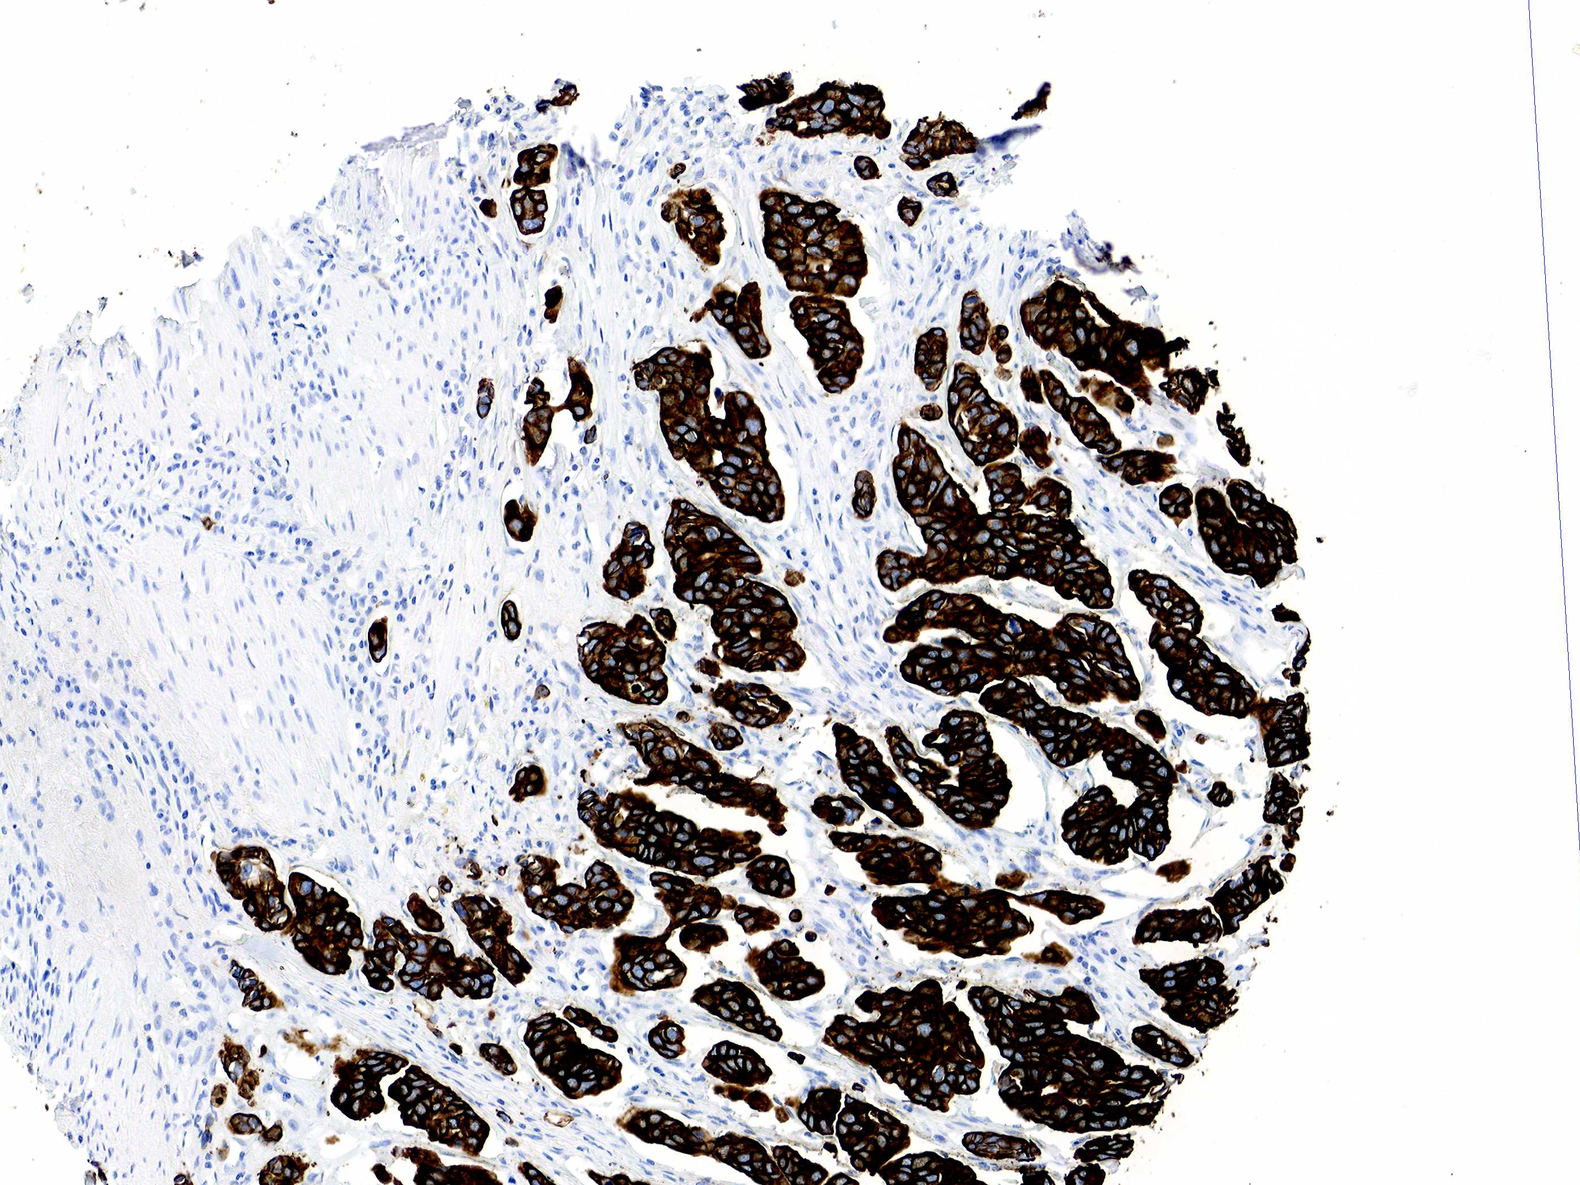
{"staining": {"intensity": "strong", "quantity": ">75%", "location": "cytoplasmic/membranous"}, "tissue": "urothelial cancer", "cell_type": "Tumor cells", "image_type": "cancer", "snomed": [{"axis": "morphology", "description": "Adenocarcinoma, NOS"}, {"axis": "topography", "description": "Urinary bladder"}], "caption": "IHC histopathology image of human urothelial cancer stained for a protein (brown), which demonstrates high levels of strong cytoplasmic/membranous staining in approximately >75% of tumor cells.", "gene": "KRT7", "patient": {"sex": "male", "age": 61}}